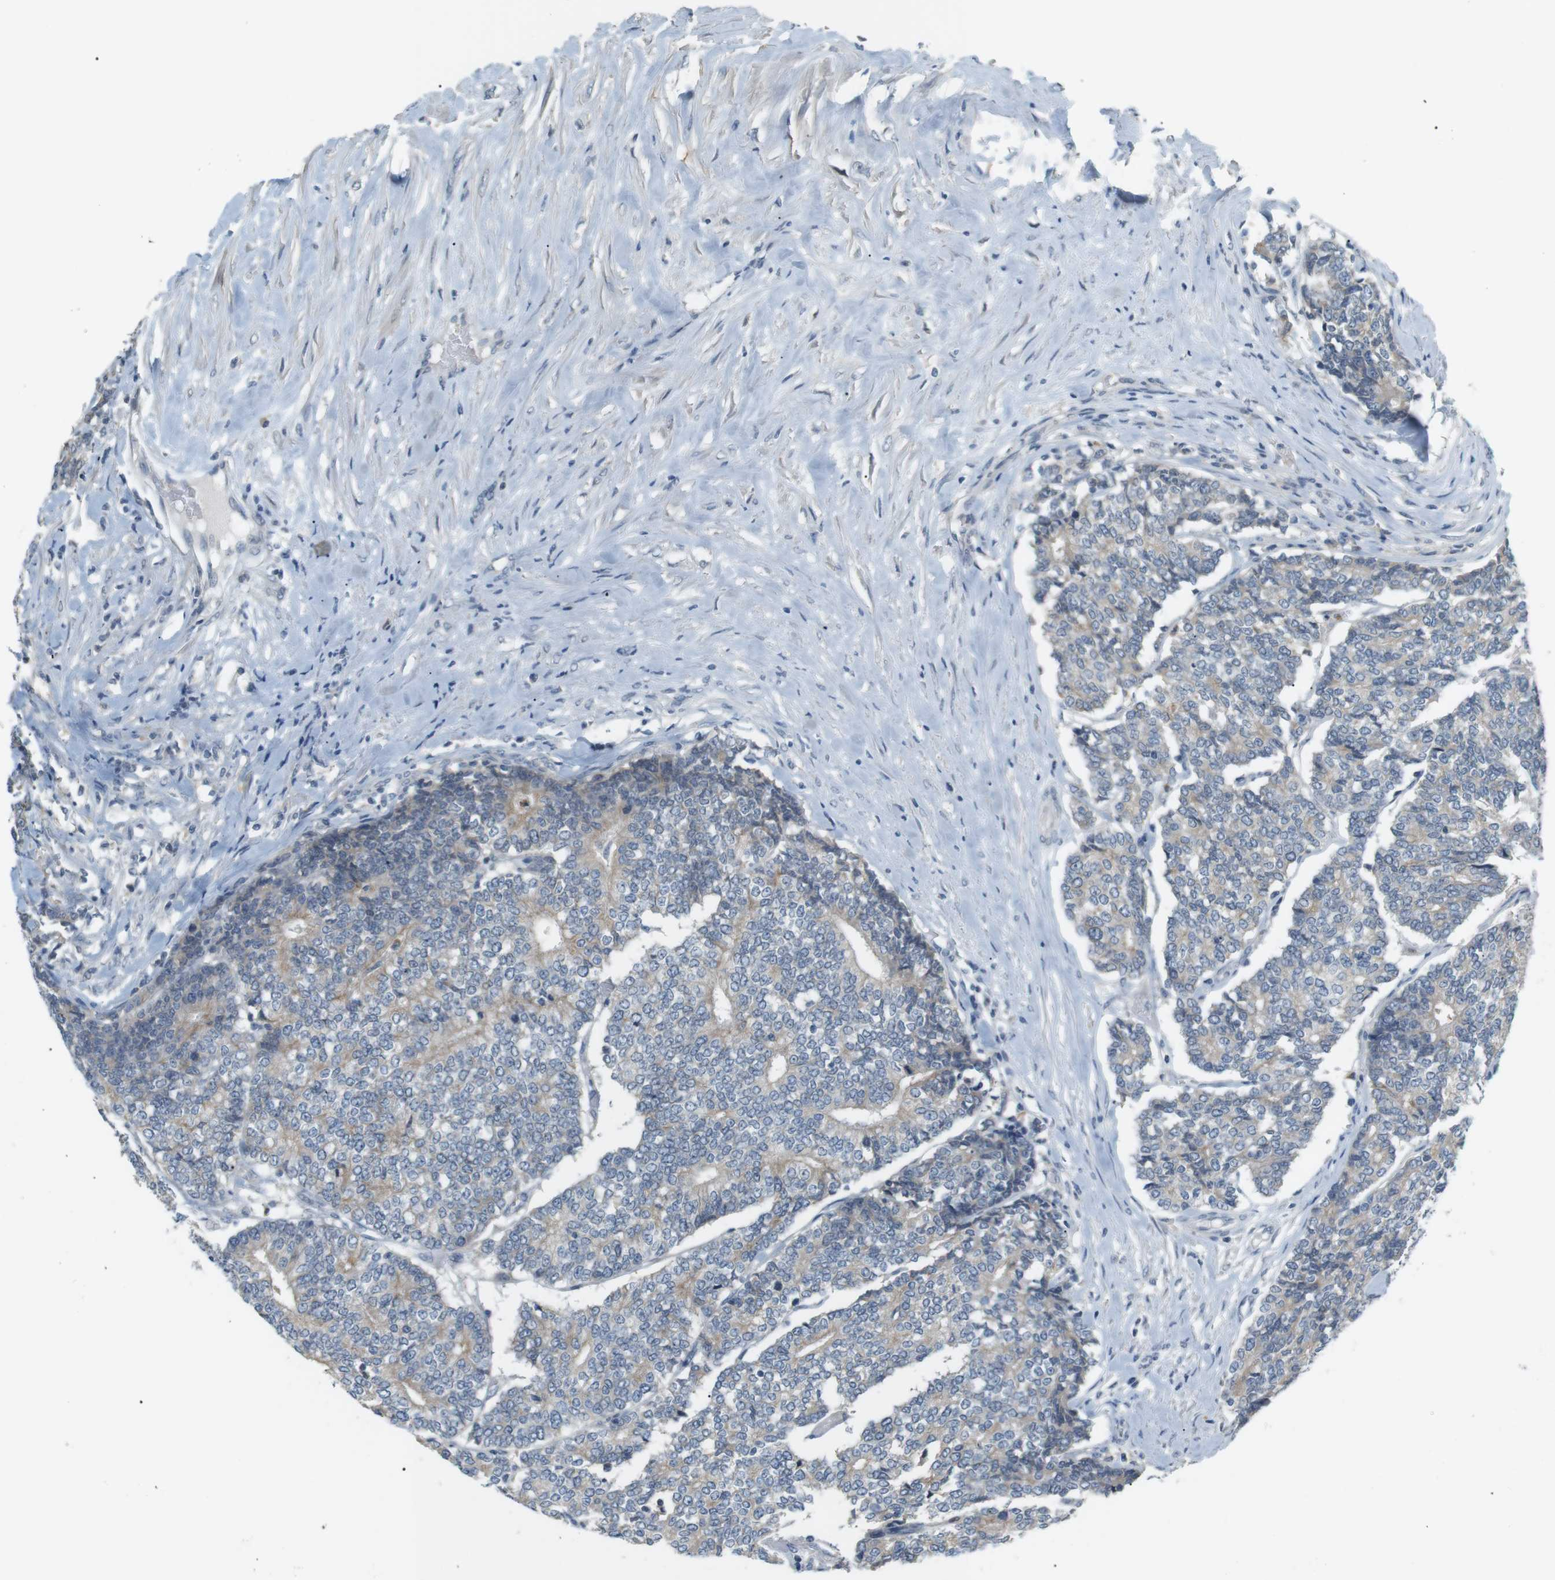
{"staining": {"intensity": "weak", "quantity": "25%-75%", "location": "cytoplasmic/membranous"}, "tissue": "prostate cancer", "cell_type": "Tumor cells", "image_type": "cancer", "snomed": [{"axis": "morphology", "description": "Normal tissue, NOS"}, {"axis": "morphology", "description": "Adenocarcinoma, High grade"}, {"axis": "topography", "description": "Prostate"}, {"axis": "topography", "description": "Seminal veicle"}], "caption": "Prostate cancer stained with immunohistochemistry (IHC) exhibits weak cytoplasmic/membranous positivity in approximately 25%-75% of tumor cells. Immunohistochemistry (ihc) stains the protein in brown and the nuclei are stained blue.", "gene": "RTN3", "patient": {"sex": "male", "age": 55}}